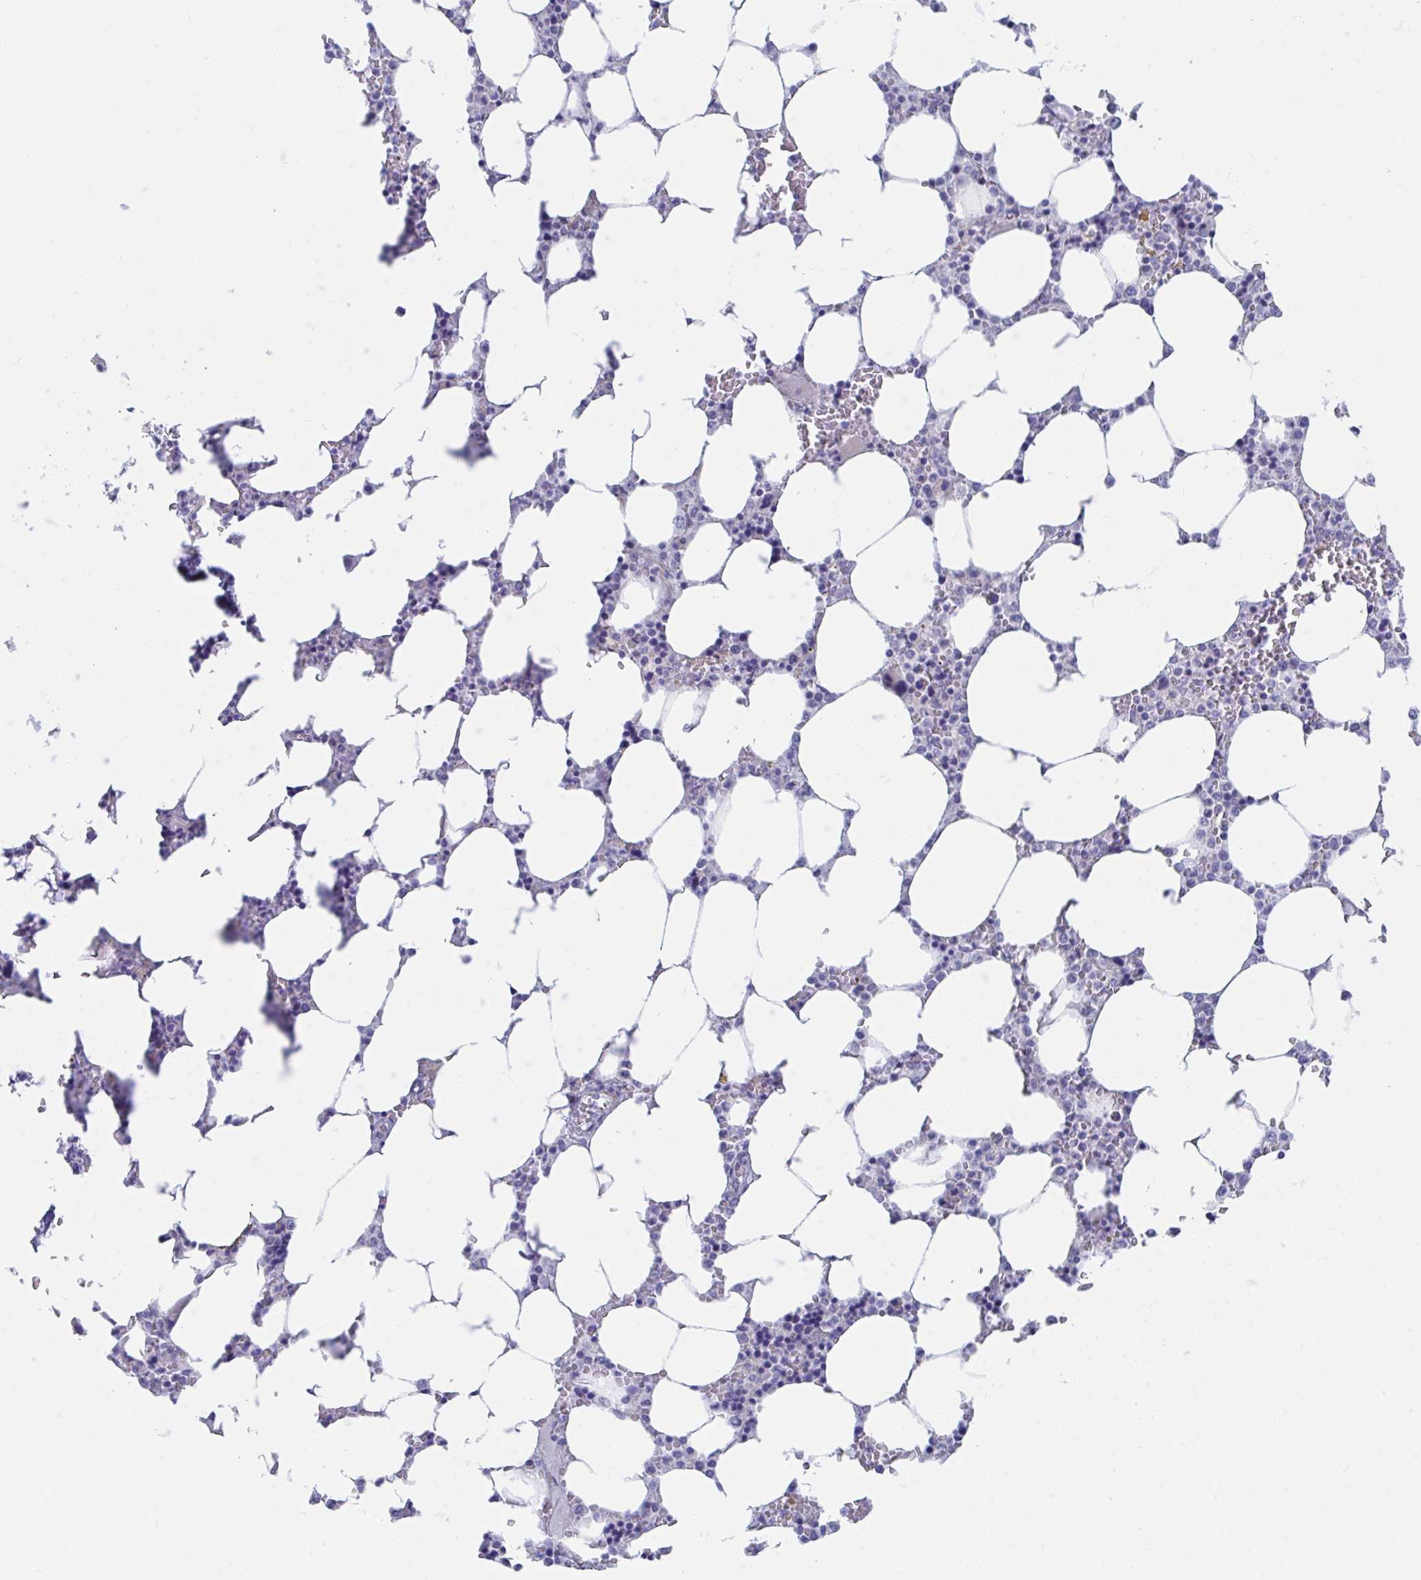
{"staining": {"intensity": "moderate", "quantity": "<25%", "location": "cytoplasmic/membranous,nuclear"}, "tissue": "bone marrow", "cell_type": "Hematopoietic cells", "image_type": "normal", "snomed": [{"axis": "morphology", "description": "Normal tissue, NOS"}, {"axis": "topography", "description": "Bone marrow"}], "caption": "Immunohistochemistry histopathology image of benign human bone marrow stained for a protein (brown), which displays low levels of moderate cytoplasmic/membranous,nuclear staining in approximately <25% of hematopoietic cells.", "gene": "DAOA", "patient": {"sex": "male", "age": 64}}